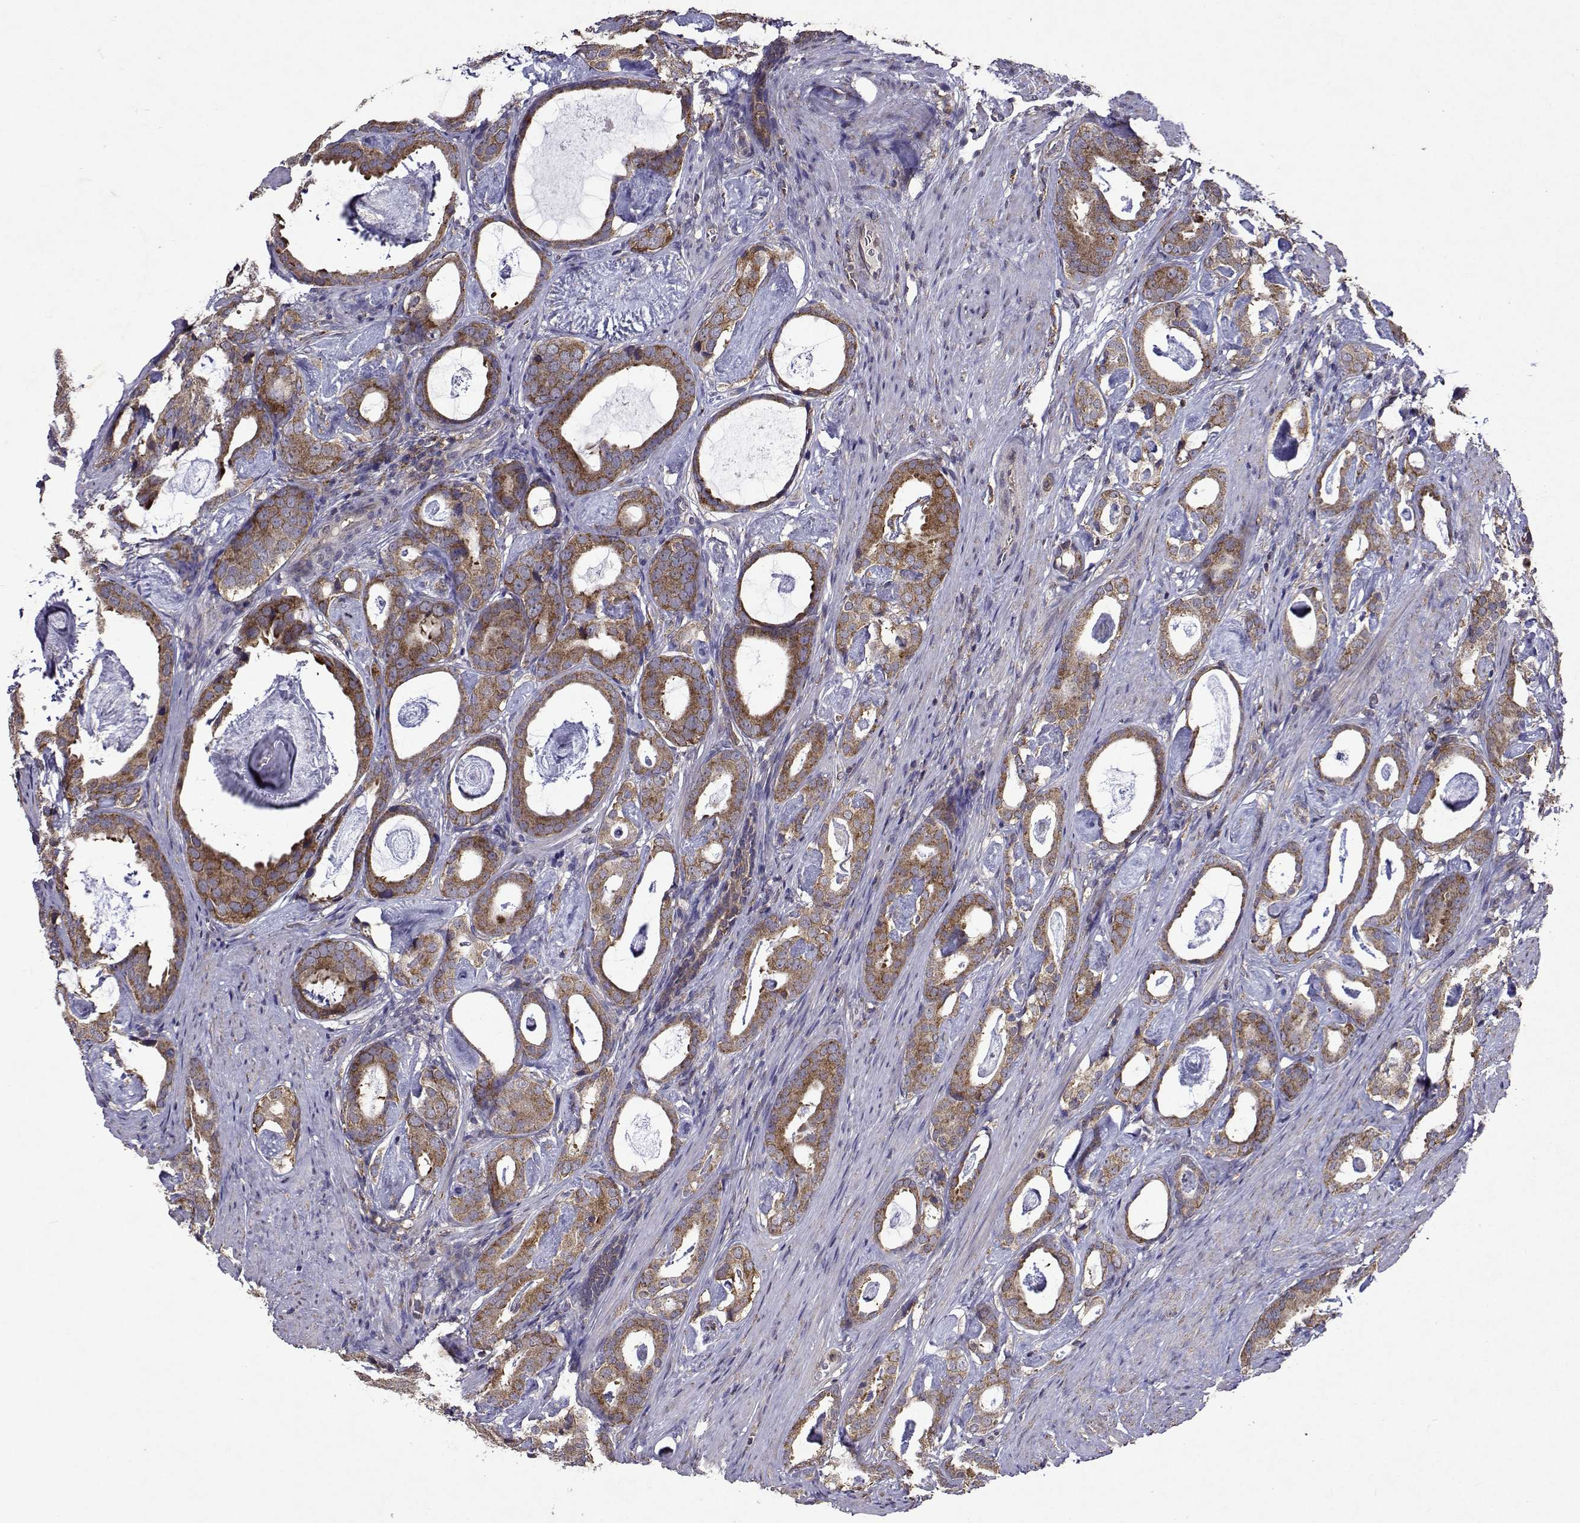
{"staining": {"intensity": "moderate", "quantity": ">75%", "location": "cytoplasmic/membranous"}, "tissue": "prostate cancer", "cell_type": "Tumor cells", "image_type": "cancer", "snomed": [{"axis": "morphology", "description": "Adenocarcinoma, Low grade"}, {"axis": "topography", "description": "Prostate and seminal vesicle, NOS"}], "caption": "Protein staining displays moderate cytoplasmic/membranous staining in about >75% of tumor cells in prostate cancer (adenocarcinoma (low-grade)). The staining was performed using DAB (3,3'-diaminobenzidine), with brown indicating positive protein expression. Nuclei are stained blue with hematoxylin.", "gene": "TARBP2", "patient": {"sex": "male", "age": 71}}